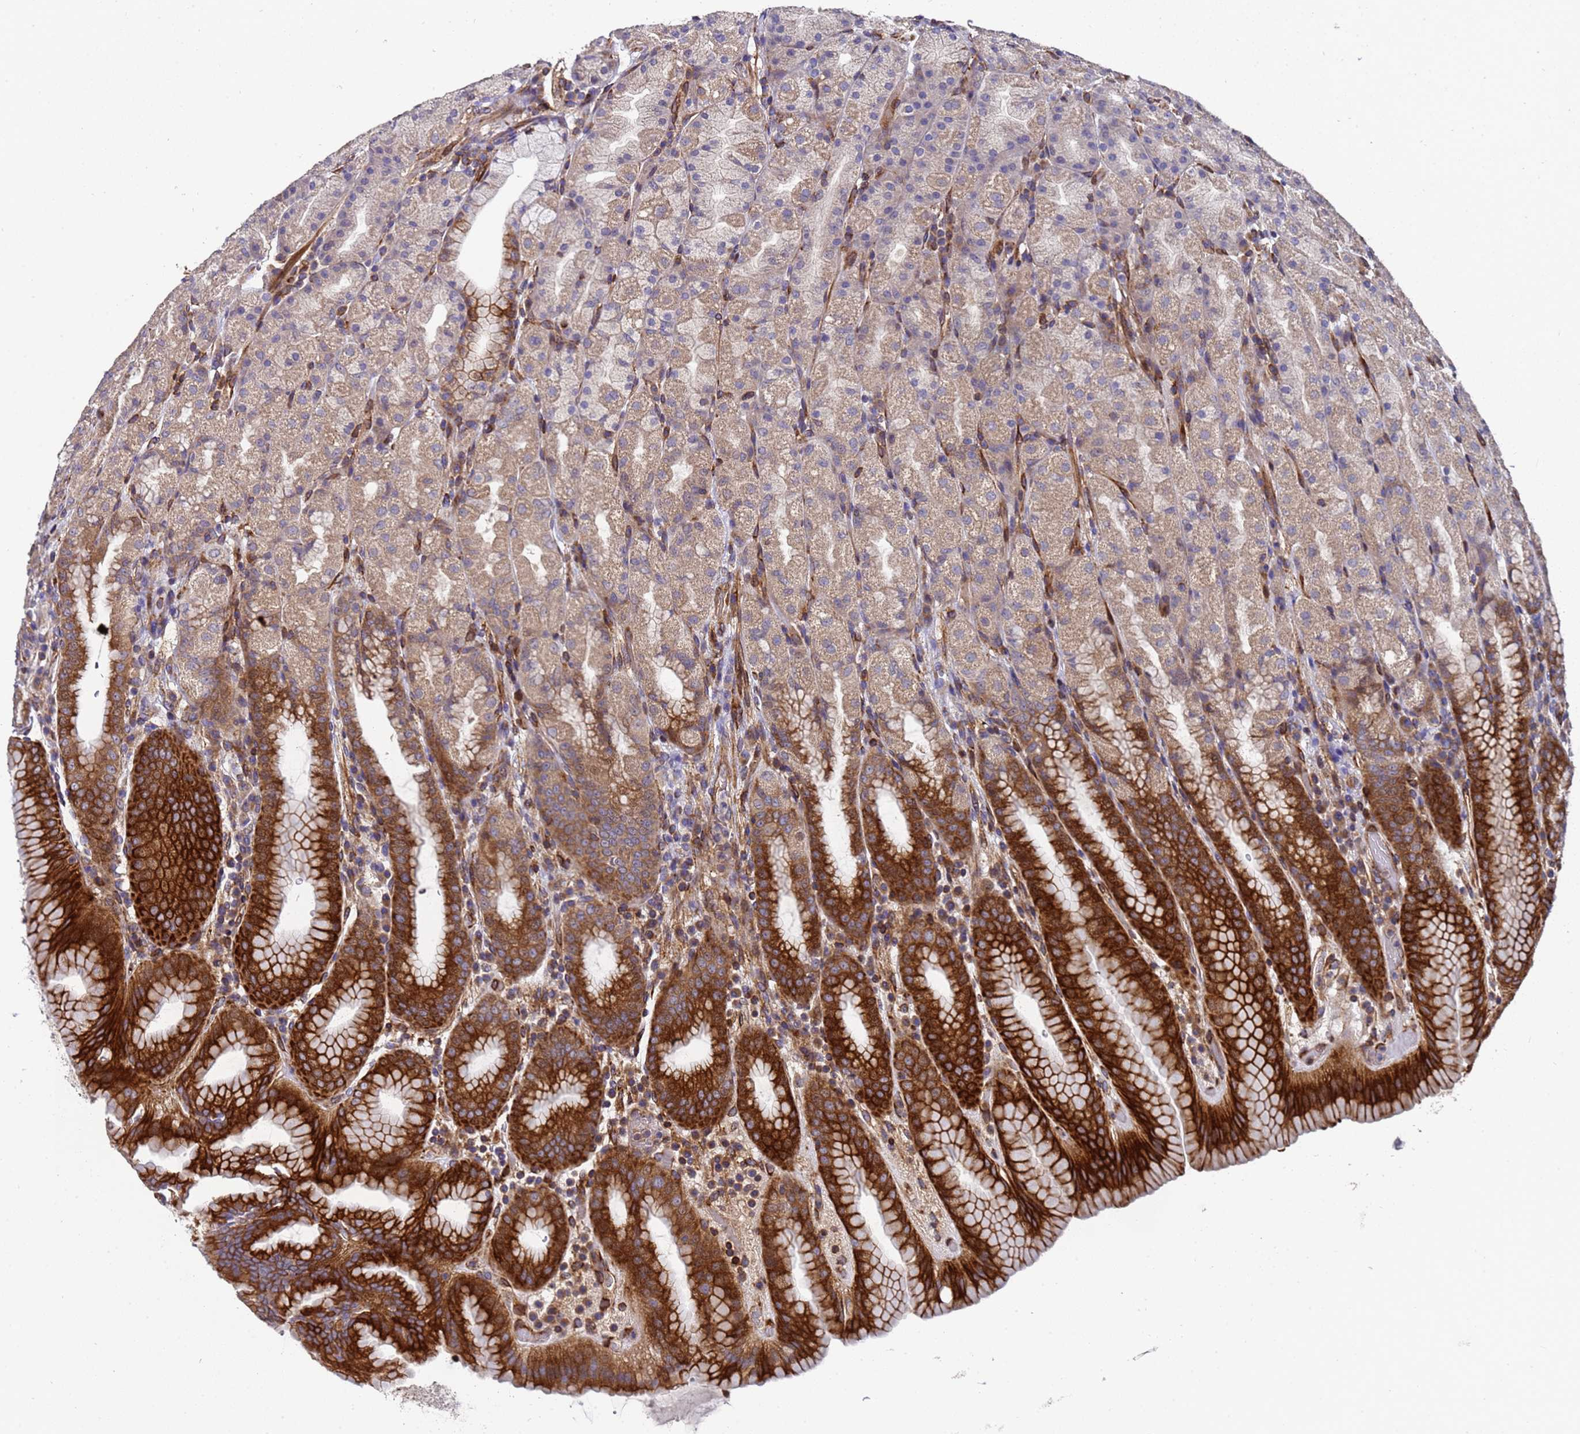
{"staining": {"intensity": "strong", "quantity": ">75%", "location": "cytoplasmic/membranous"}, "tissue": "stomach", "cell_type": "Glandular cells", "image_type": "normal", "snomed": [{"axis": "morphology", "description": "Normal tissue, NOS"}, {"axis": "topography", "description": "Stomach, upper"}, {"axis": "topography", "description": "Stomach"}], "caption": "Immunohistochemistry (DAB (3,3'-diaminobenzidine)) staining of normal human stomach demonstrates strong cytoplasmic/membranous protein positivity in approximately >75% of glandular cells.", "gene": "MOCS1", "patient": {"sex": "male", "age": 68}}